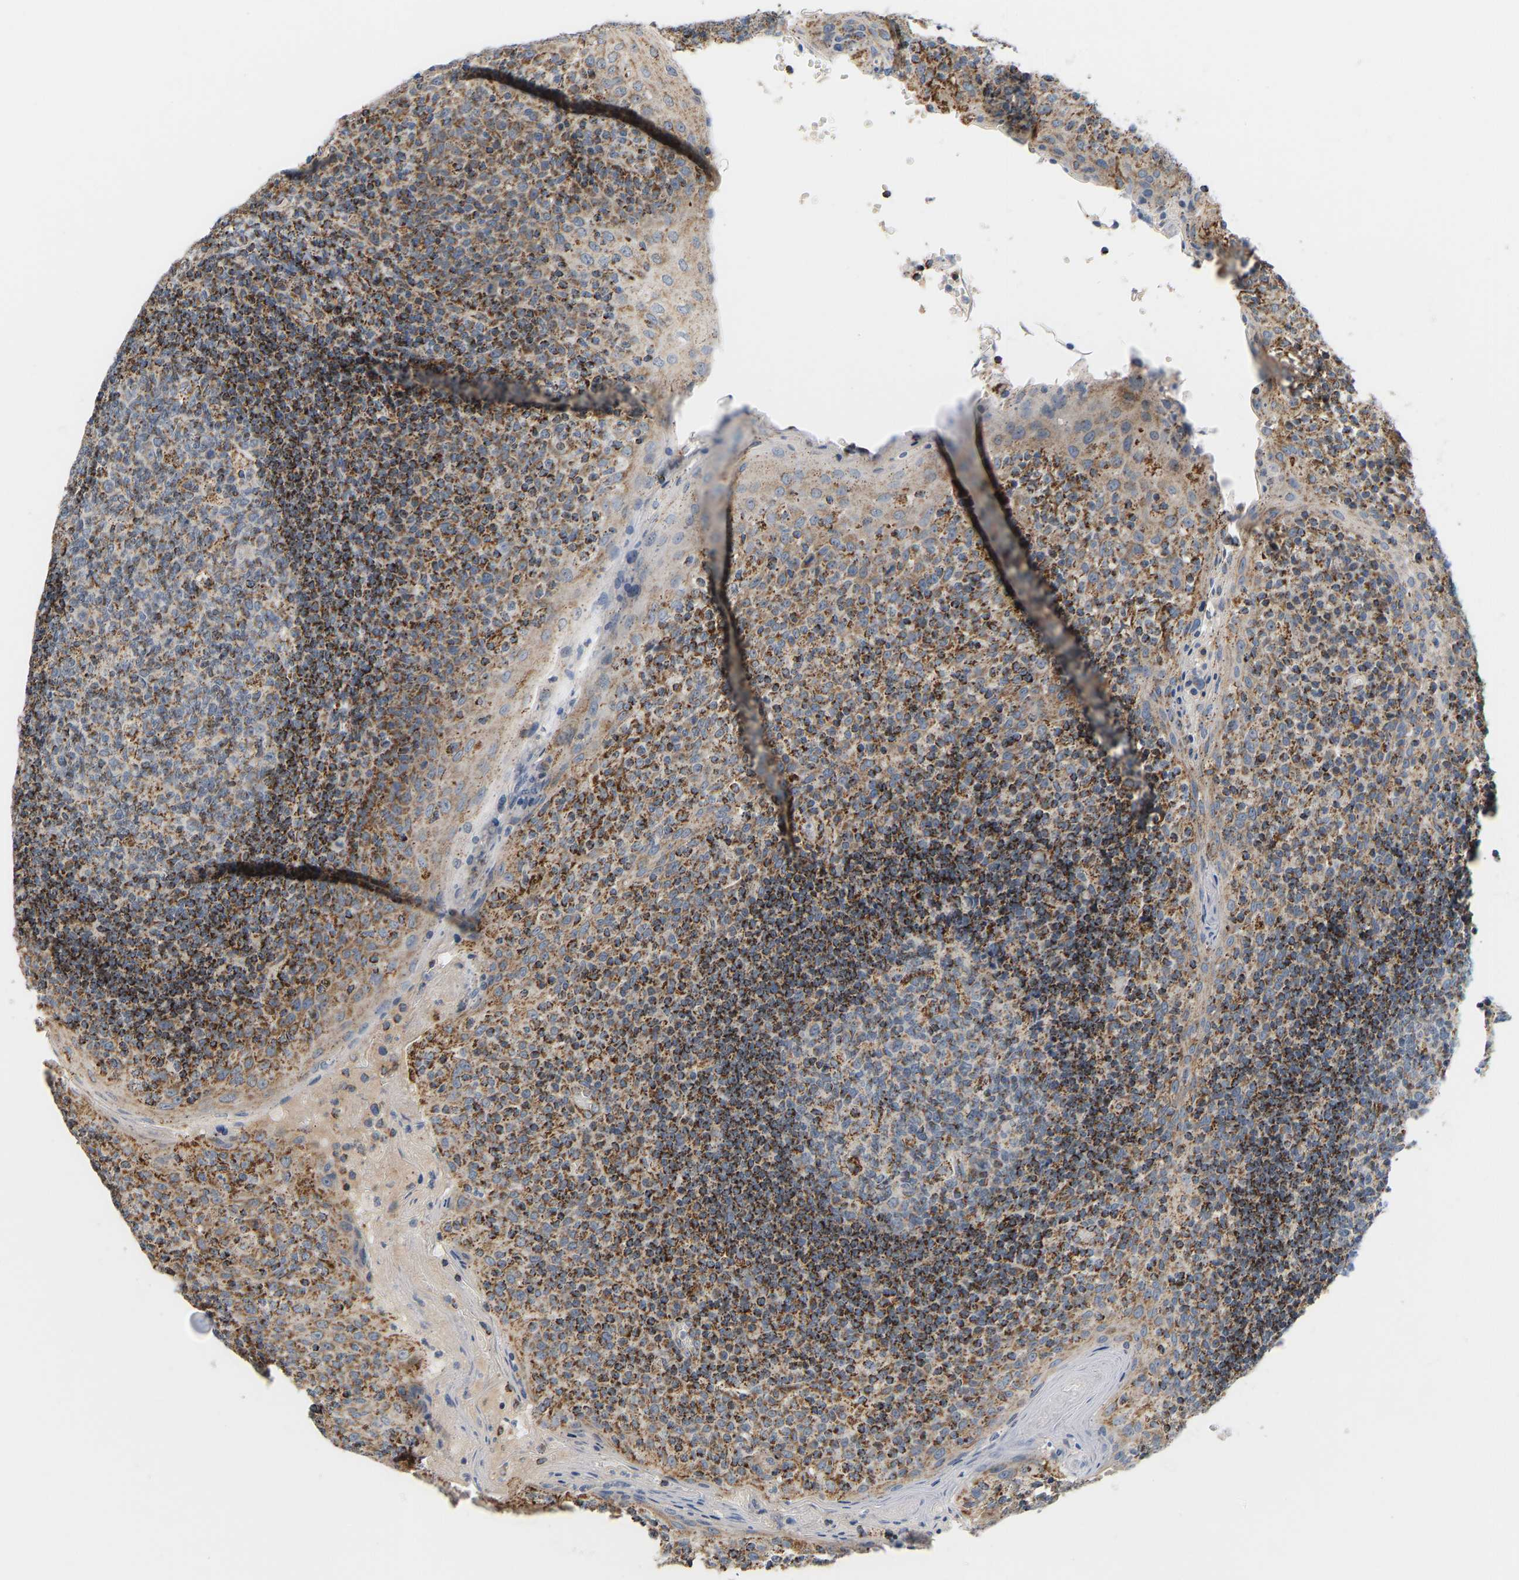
{"staining": {"intensity": "moderate", "quantity": ">75%", "location": "cytoplasmic/membranous"}, "tissue": "tonsil", "cell_type": "Germinal center cells", "image_type": "normal", "snomed": [{"axis": "morphology", "description": "Normal tissue, NOS"}, {"axis": "topography", "description": "Tonsil"}], "caption": "Protein expression analysis of normal human tonsil reveals moderate cytoplasmic/membranous positivity in approximately >75% of germinal center cells. The protein of interest is shown in brown color, while the nuclei are stained blue.", "gene": "GPSM2", "patient": {"sex": "female", "age": 19}}